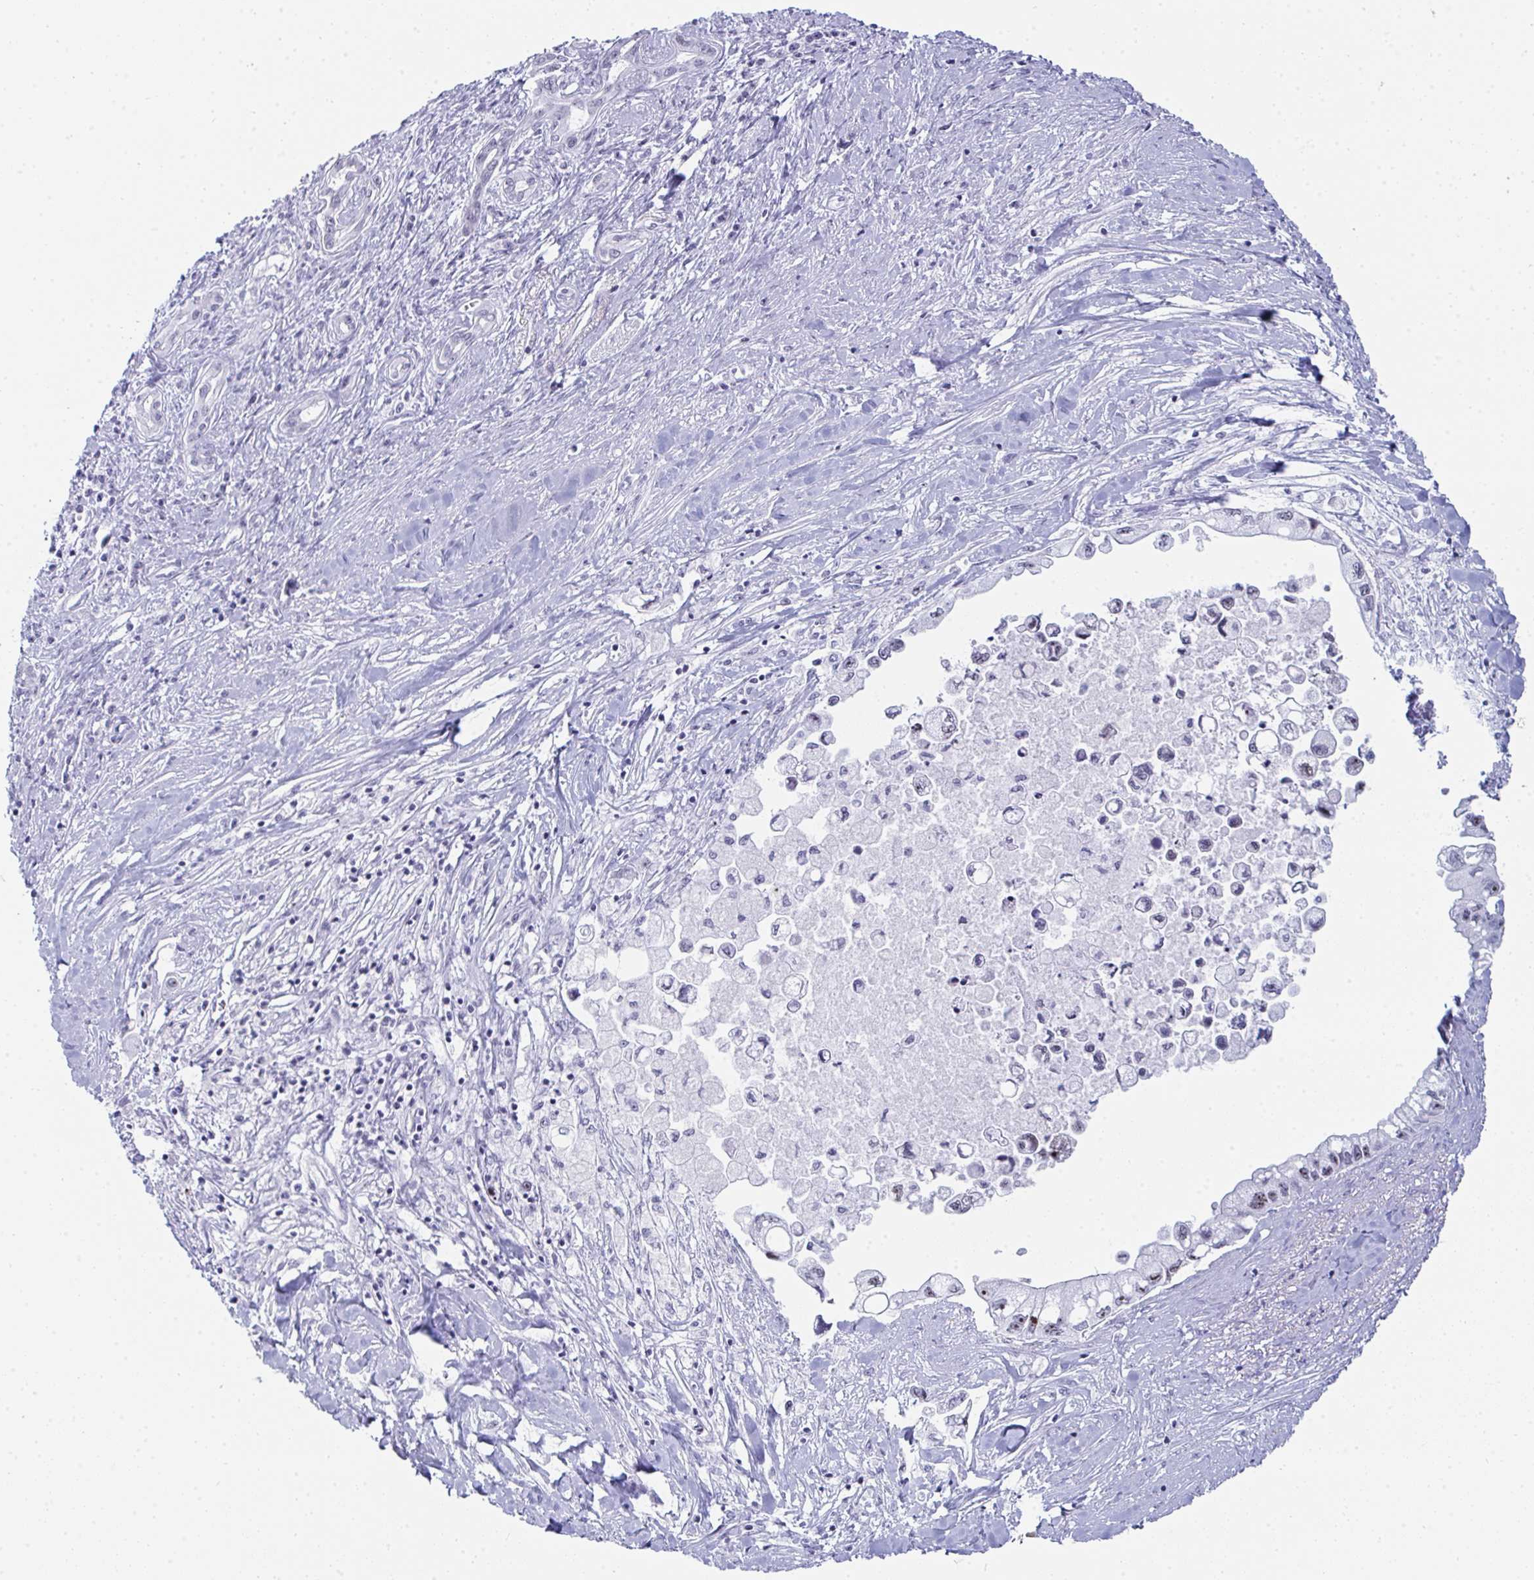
{"staining": {"intensity": "weak", "quantity": "<25%", "location": "nuclear"}, "tissue": "pancreatic cancer", "cell_type": "Tumor cells", "image_type": "cancer", "snomed": [{"axis": "morphology", "description": "Adenocarcinoma, NOS"}, {"axis": "topography", "description": "Pancreas"}], "caption": "IHC histopathology image of human pancreatic adenocarcinoma stained for a protein (brown), which displays no positivity in tumor cells.", "gene": "NOP10", "patient": {"sex": "male", "age": 61}}